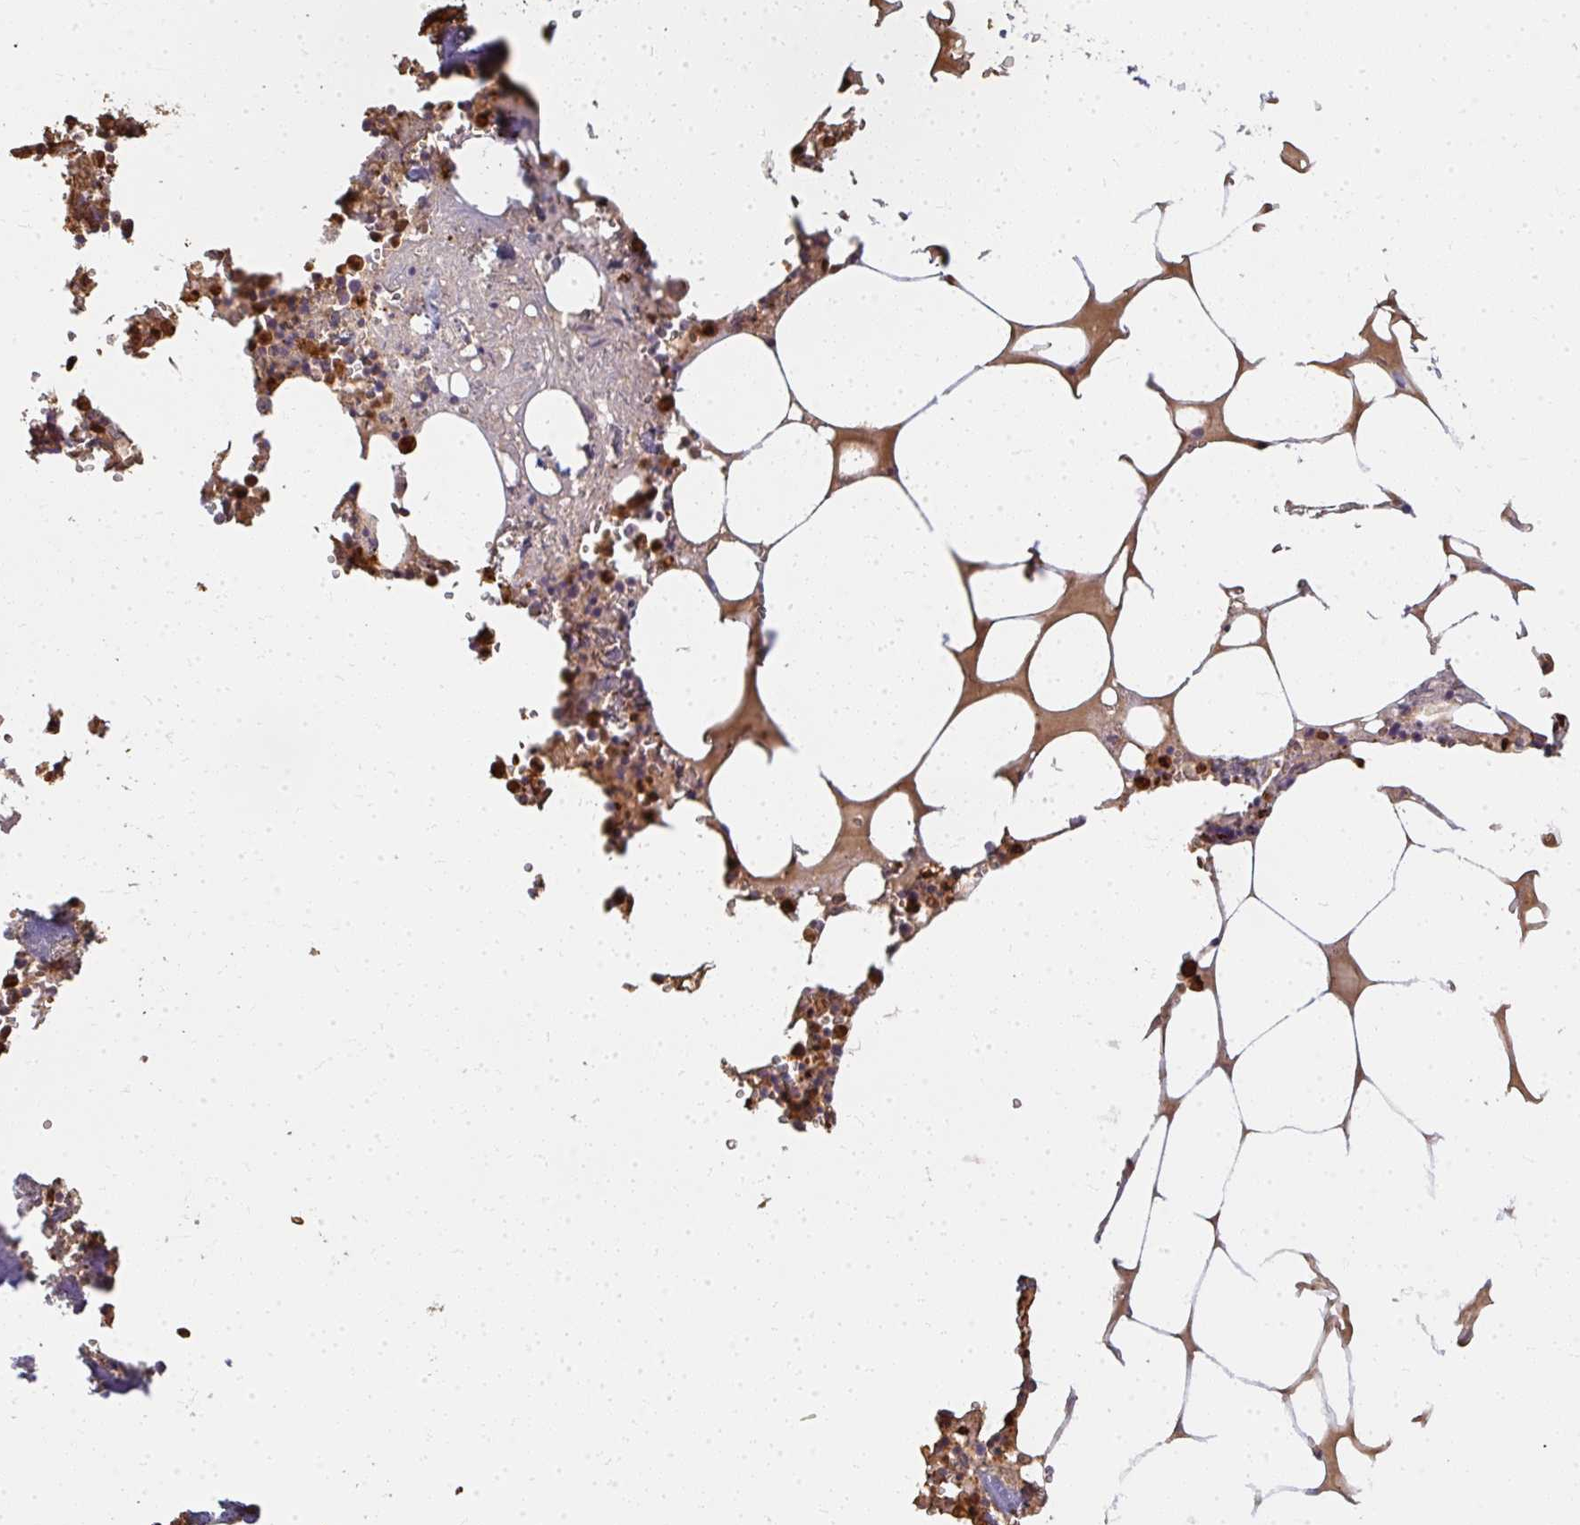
{"staining": {"intensity": "strong", "quantity": ">75%", "location": "cytoplasmic/membranous"}, "tissue": "bone marrow", "cell_type": "Hematopoietic cells", "image_type": "normal", "snomed": [{"axis": "morphology", "description": "Normal tissue, NOS"}, {"axis": "topography", "description": "Bone marrow"}], "caption": "A brown stain labels strong cytoplasmic/membranous positivity of a protein in hematopoietic cells of benign bone marrow. Using DAB (brown) and hematoxylin (blue) stains, captured at high magnification using brightfield microscopy.", "gene": "CNTRL", "patient": {"sex": "male", "age": 54}}